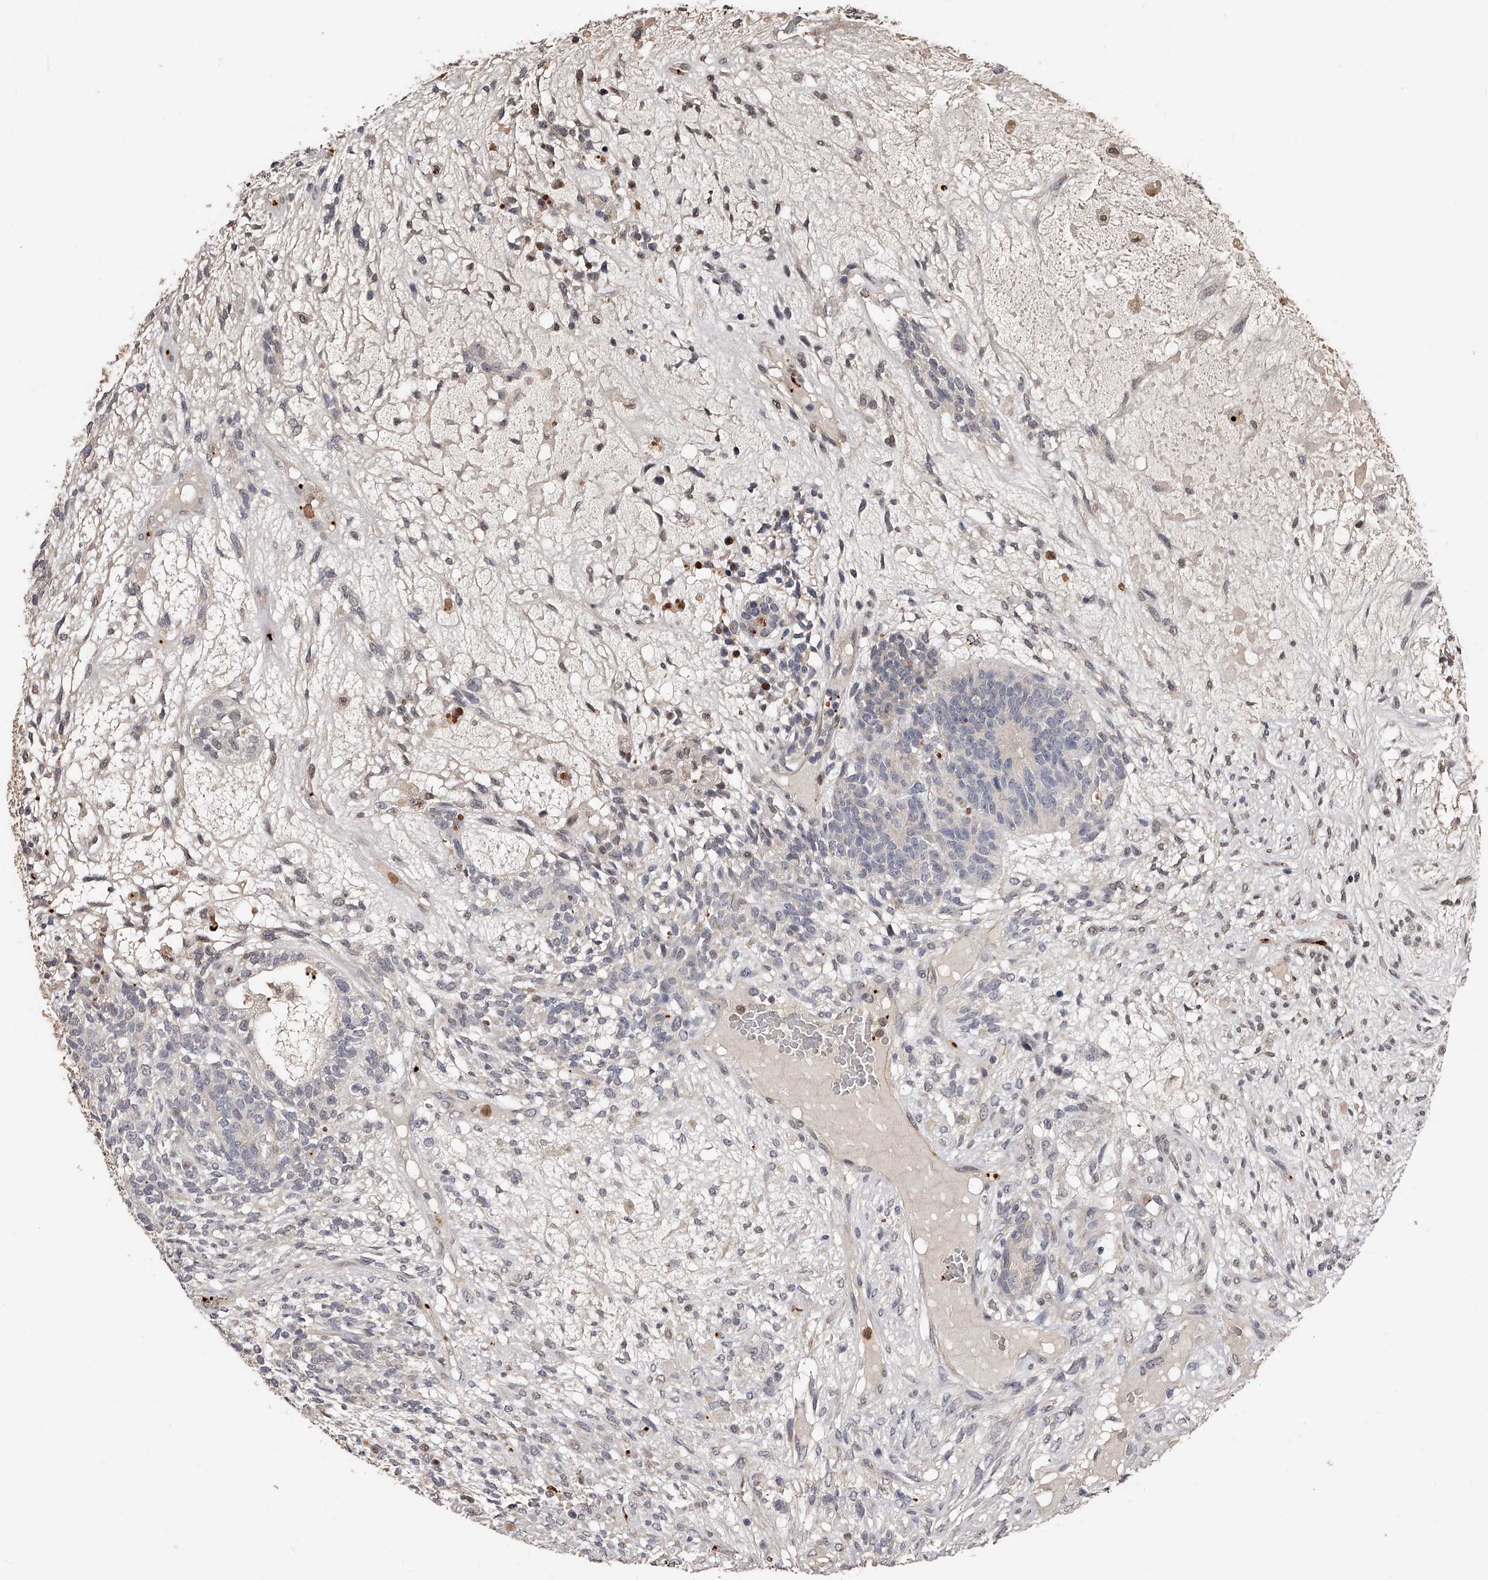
{"staining": {"intensity": "moderate", "quantity": "<25%", "location": "nuclear"}, "tissue": "testis cancer", "cell_type": "Tumor cells", "image_type": "cancer", "snomed": [{"axis": "morphology", "description": "Seminoma, NOS"}, {"axis": "morphology", "description": "Carcinoma, Embryonal, NOS"}, {"axis": "topography", "description": "Testis"}], "caption": "Immunohistochemistry (IHC) of human testis seminoma demonstrates low levels of moderate nuclear staining in about <25% of tumor cells.", "gene": "URGCP", "patient": {"sex": "male", "age": 28}}